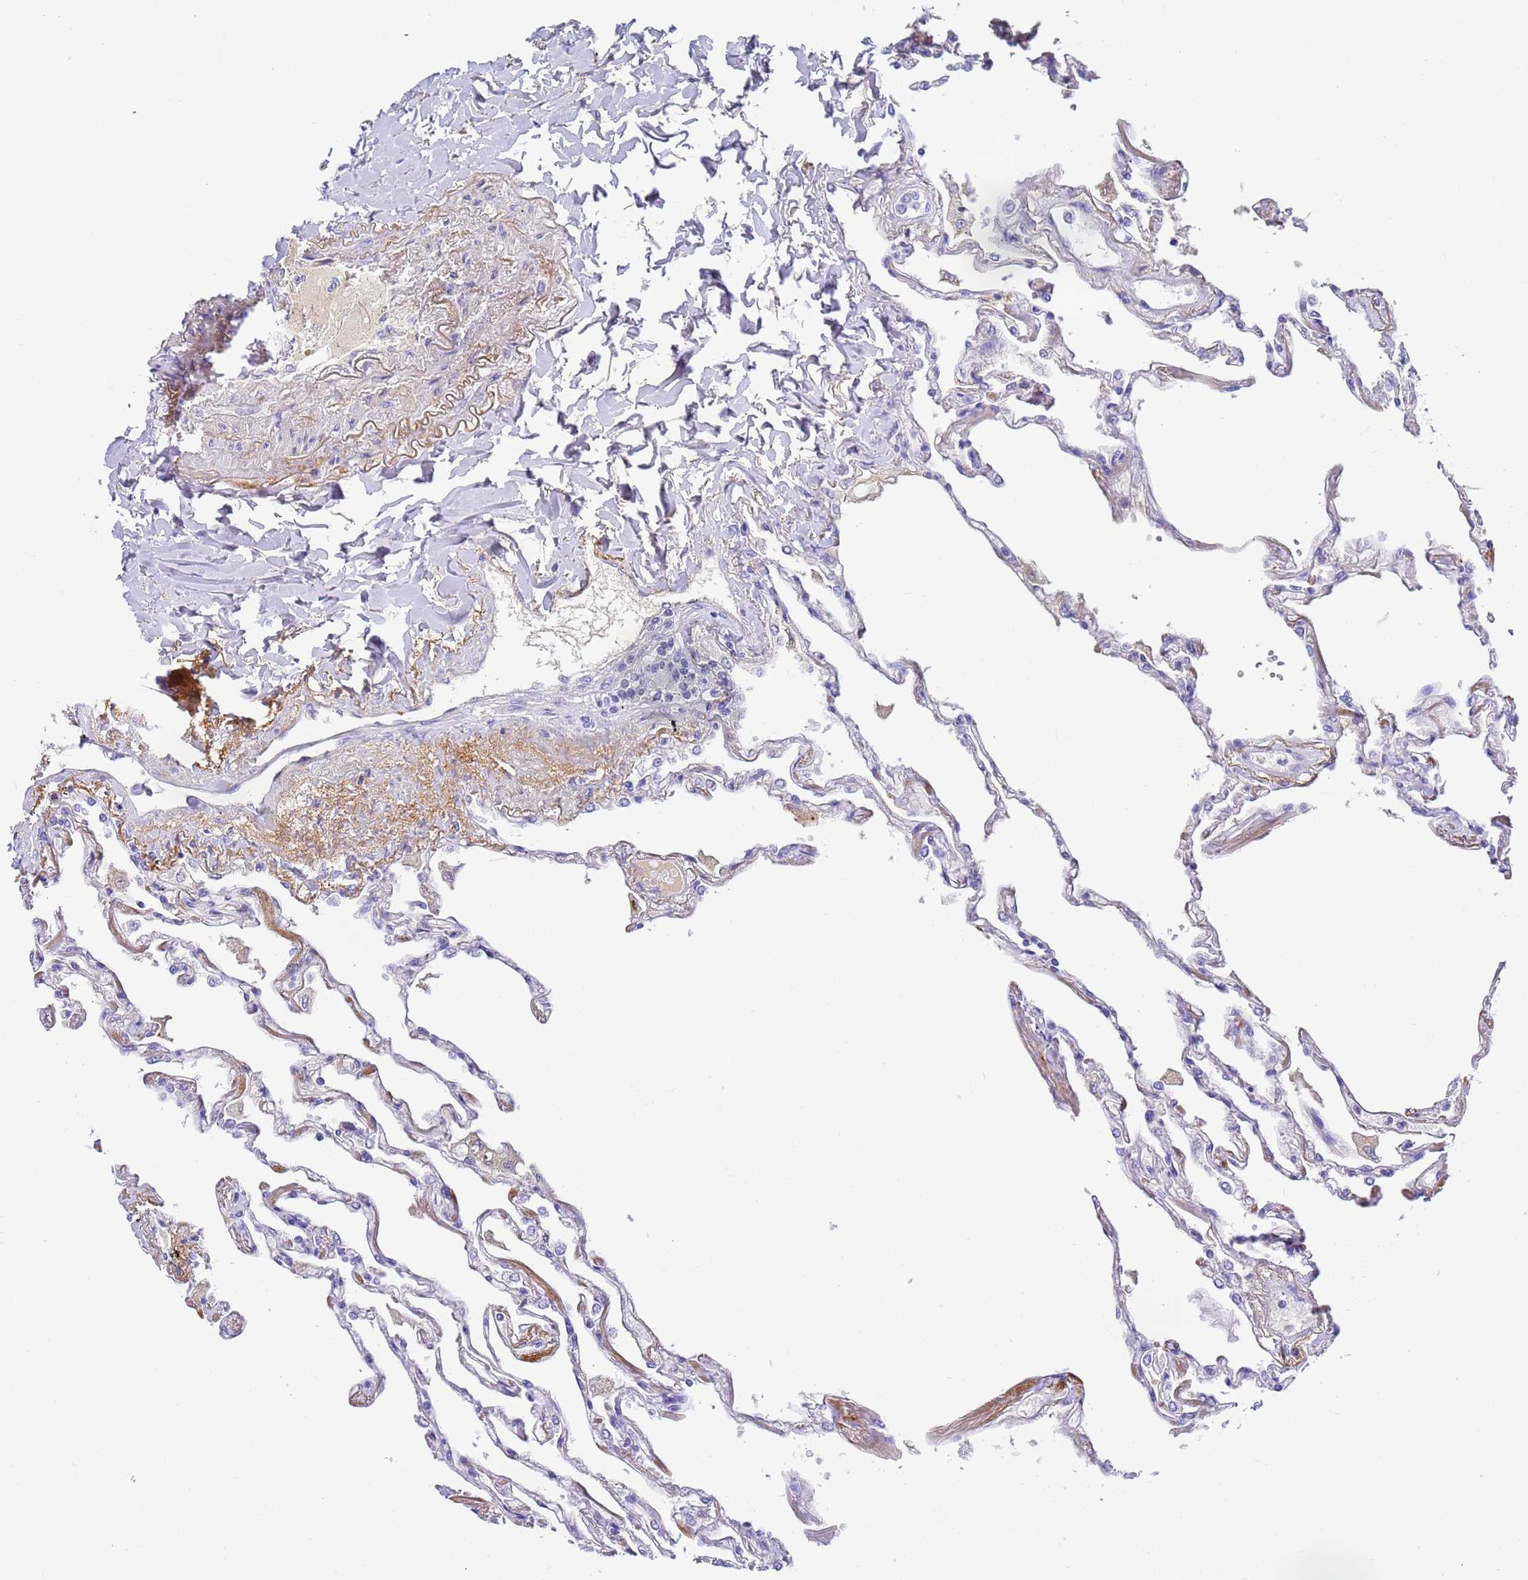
{"staining": {"intensity": "weak", "quantity": "<25%", "location": "cytoplasmic/membranous"}, "tissue": "lung", "cell_type": "Alveolar cells", "image_type": "normal", "snomed": [{"axis": "morphology", "description": "Normal tissue, NOS"}, {"axis": "topography", "description": "Lung"}], "caption": "Photomicrograph shows no significant protein positivity in alveolar cells of benign lung.", "gene": "CFHR1", "patient": {"sex": "female", "age": 67}}